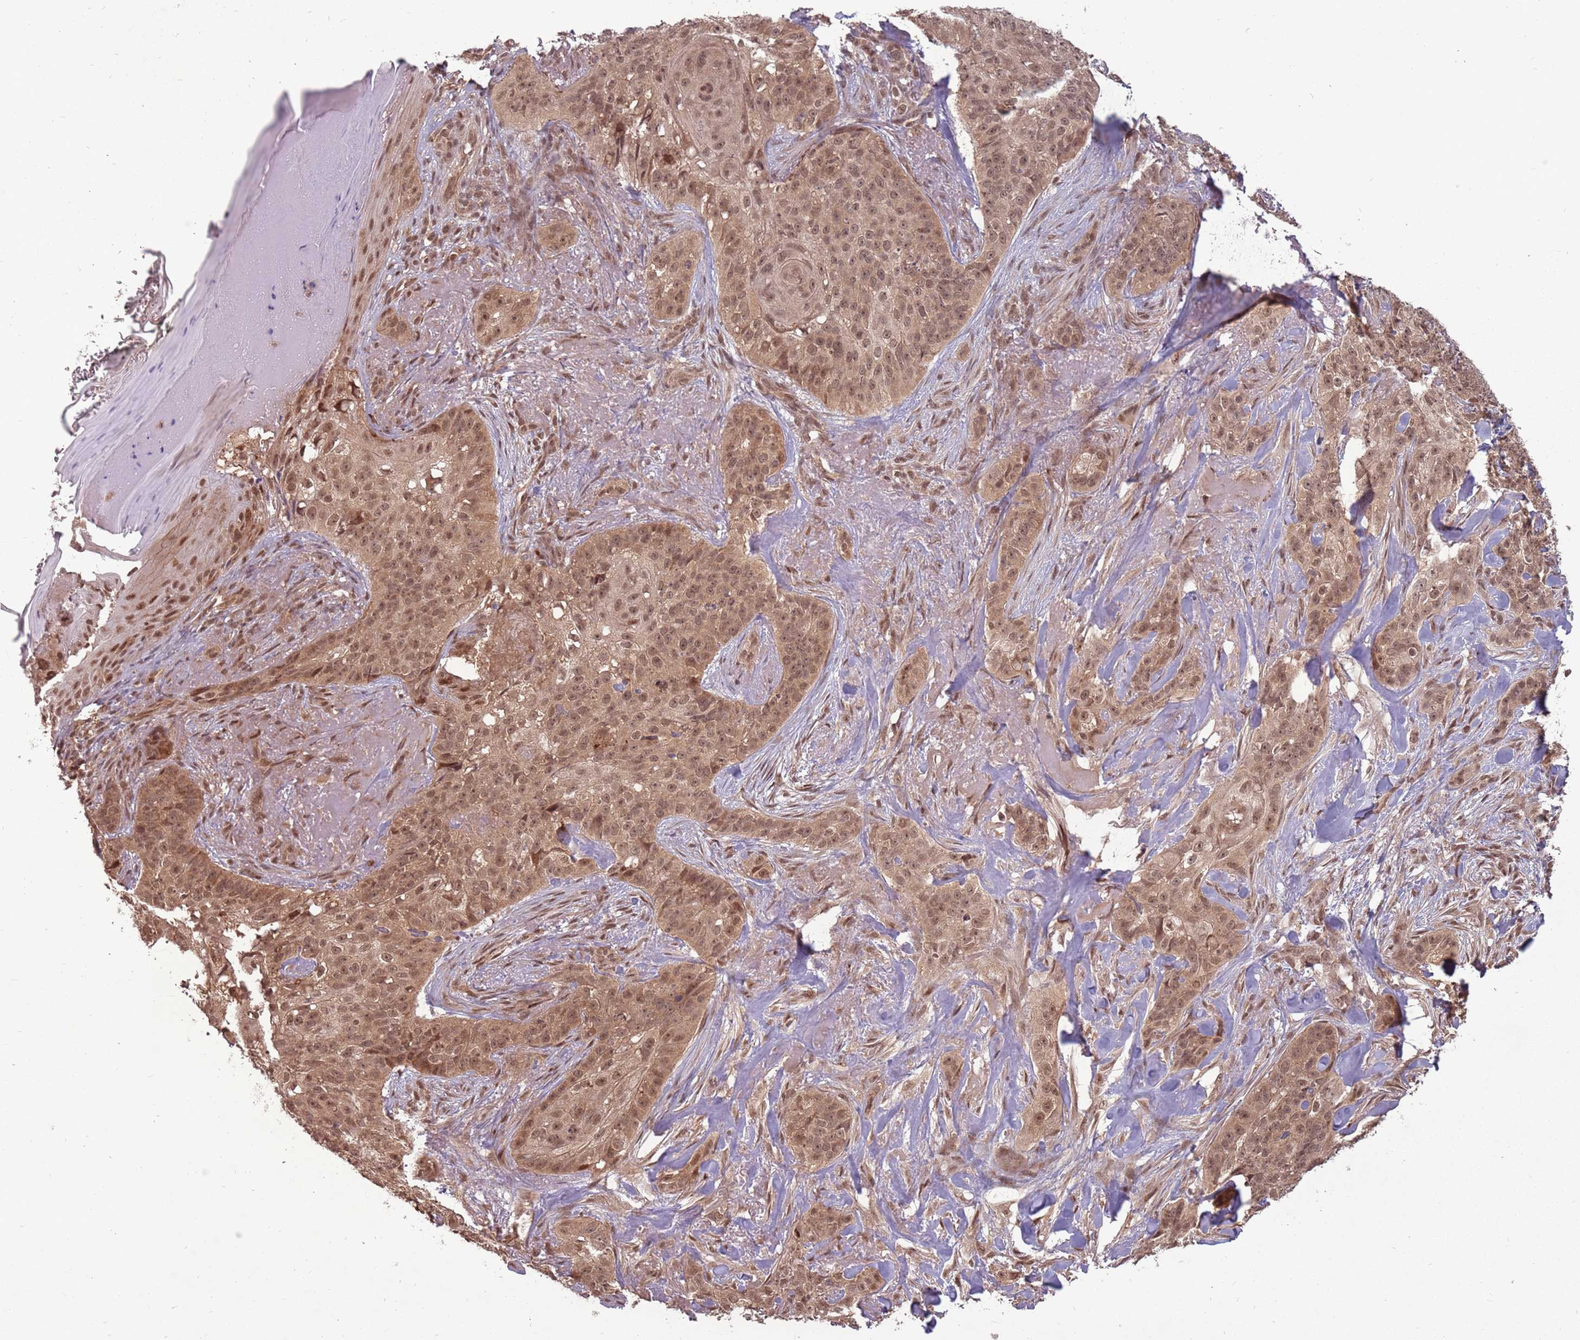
{"staining": {"intensity": "moderate", "quantity": ">75%", "location": "cytoplasmic/membranous,nuclear"}, "tissue": "skin cancer", "cell_type": "Tumor cells", "image_type": "cancer", "snomed": [{"axis": "morphology", "description": "Basal cell carcinoma"}, {"axis": "topography", "description": "Skin"}], "caption": "There is medium levels of moderate cytoplasmic/membranous and nuclear positivity in tumor cells of skin cancer, as demonstrated by immunohistochemical staining (brown color).", "gene": "ADAMTS3", "patient": {"sex": "female", "age": 92}}